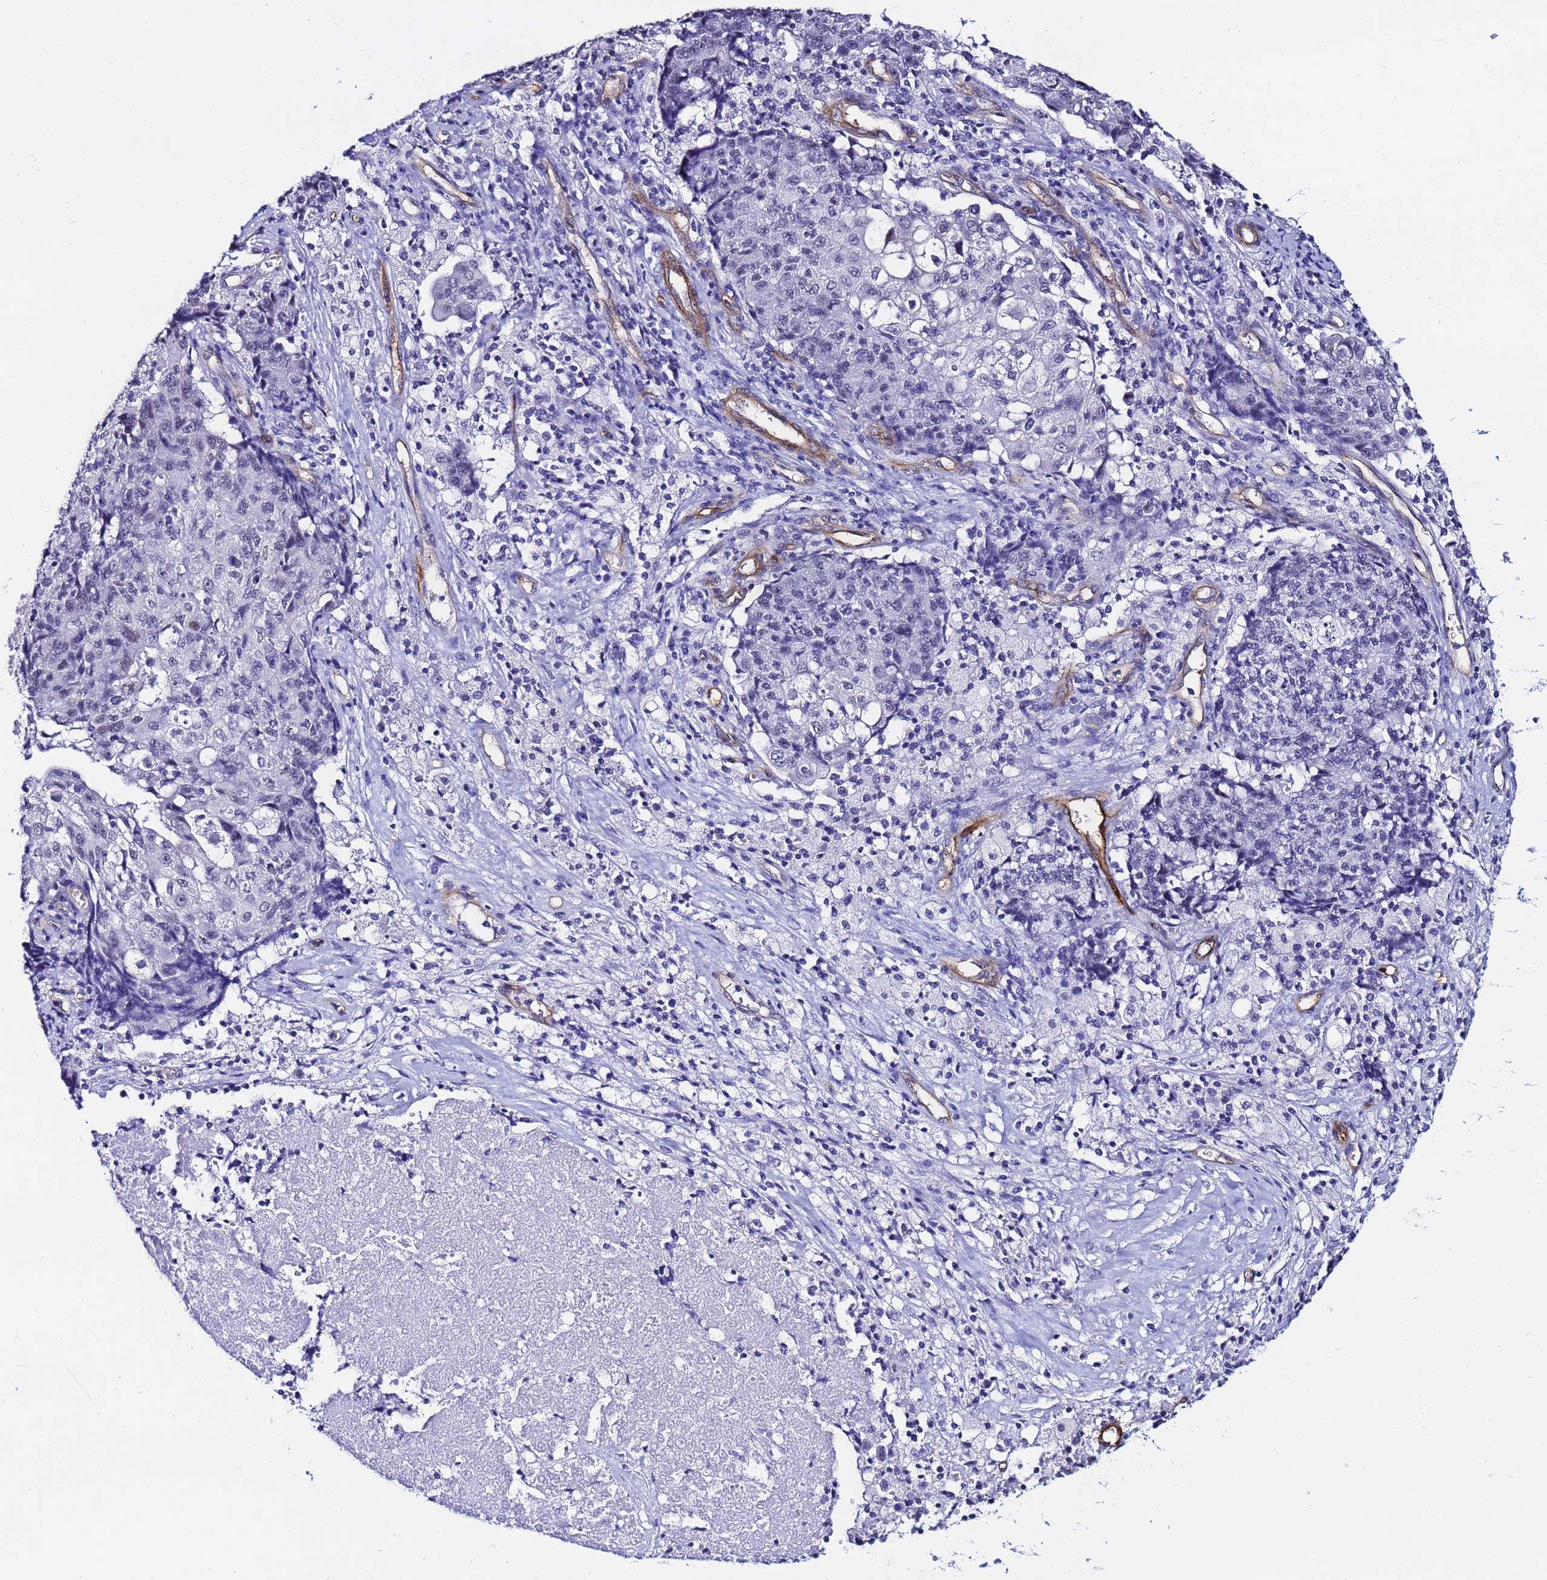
{"staining": {"intensity": "negative", "quantity": "none", "location": "none"}, "tissue": "ovarian cancer", "cell_type": "Tumor cells", "image_type": "cancer", "snomed": [{"axis": "morphology", "description": "Carcinoma, endometroid"}, {"axis": "topography", "description": "Ovary"}], "caption": "Image shows no significant protein positivity in tumor cells of ovarian cancer. The staining was performed using DAB (3,3'-diaminobenzidine) to visualize the protein expression in brown, while the nuclei were stained in blue with hematoxylin (Magnification: 20x).", "gene": "DEFB104A", "patient": {"sex": "female", "age": 42}}